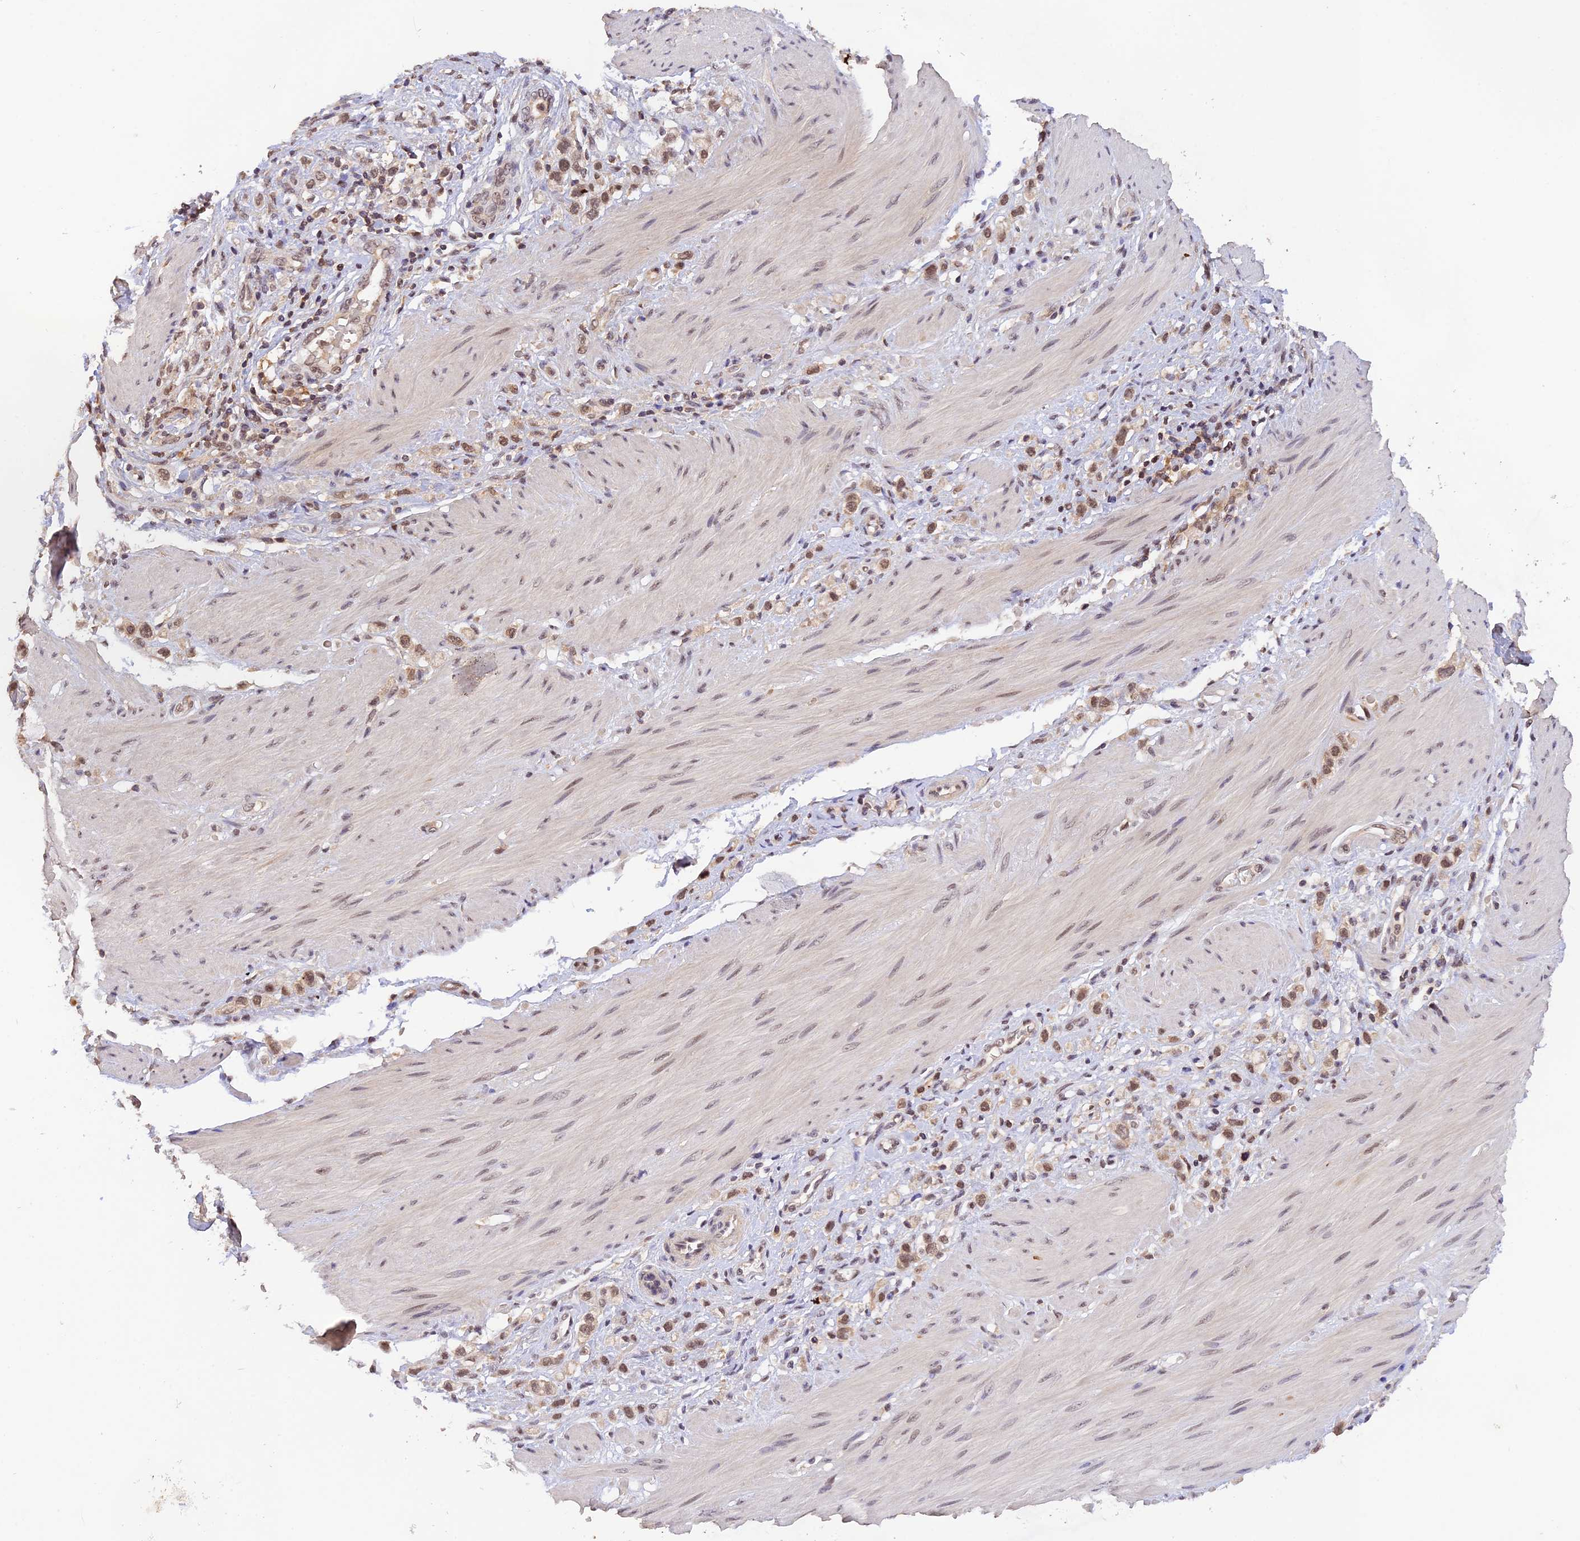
{"staining": {"intensity": "moderate", "quantity": ">75%", "location": "nuclear"}, "tissue": "stomach cancer", "cell_type": "Tumor cells", "image_type": "cancer", "snomed": [{"axis": "morphology", "description": "Adenocarcinoma, NOS"}, {"axis": "topography", "description": "Stomach"}], "caption": "The micrograph displays staining of adenocarcinoma (stomach), revealing moderate nuclear protein expression (brown color) within tumor cells.", "gene": "ZNF436", "patient": {"sex": "female", "age": 65}}